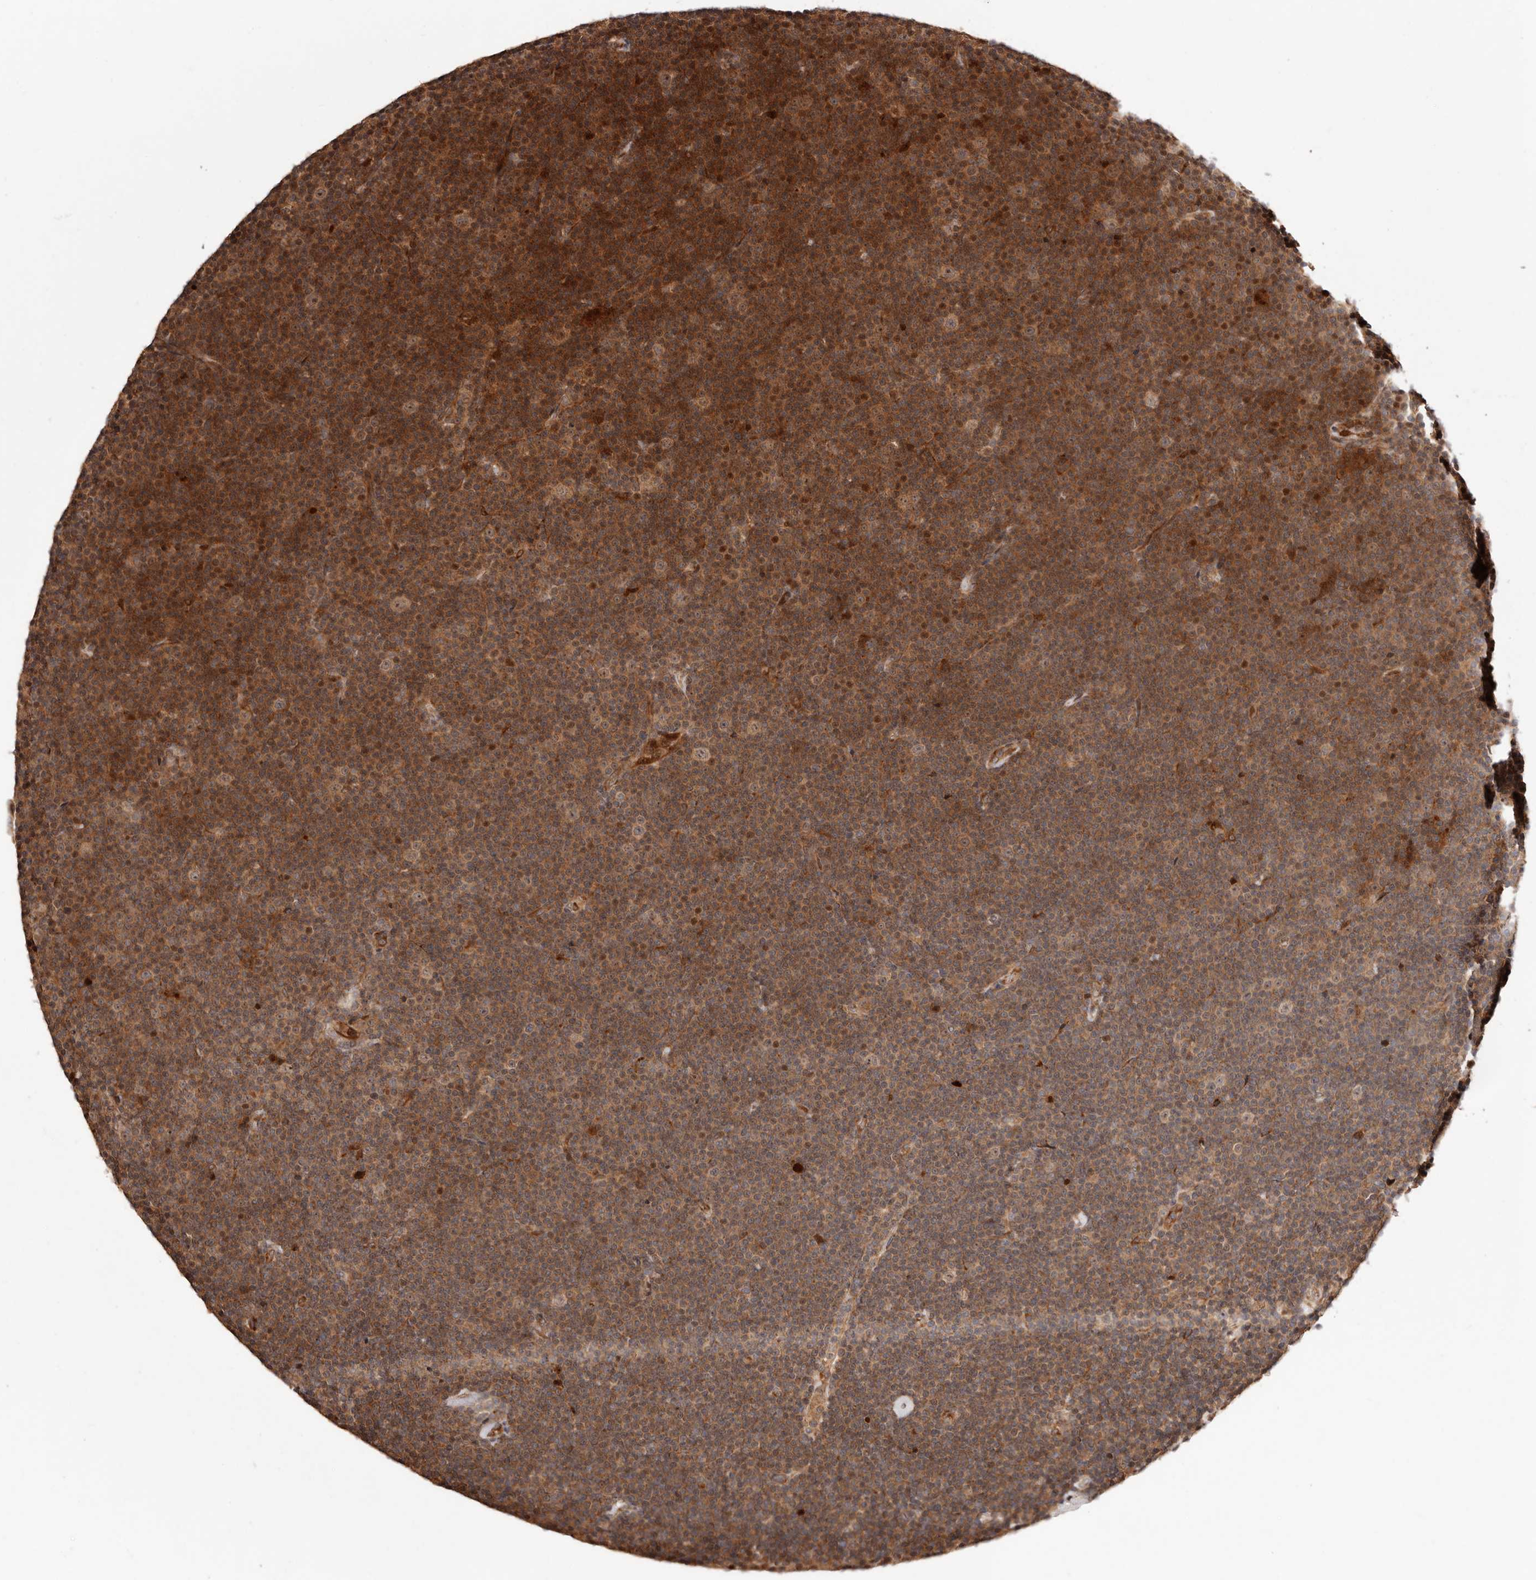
{"staining": {"intensity": "moderate", "quantity": ">75%", "location": "cytoplasmic/membranous,nuclear"}, "tissue": "lymphoma", "cell_type": "Tumor cells", "image_type": "cancer", "snomed": [{"axis": "morphology", "description": "Malignant lymphoma, non-Hodgkin's type, Low grade"}, {"axis": "topography", "description": "Lymph node"}], "caption": "Low-grade malignant lymphoma, non-Hodgkin's type stained with a brown dye reveals moderate cytoplasmic/membranous and nuclear positive expression in approximately >75% of tumor cells.", "gene": "PTPN22", "patient": {"sex": "female", "age": 67}}